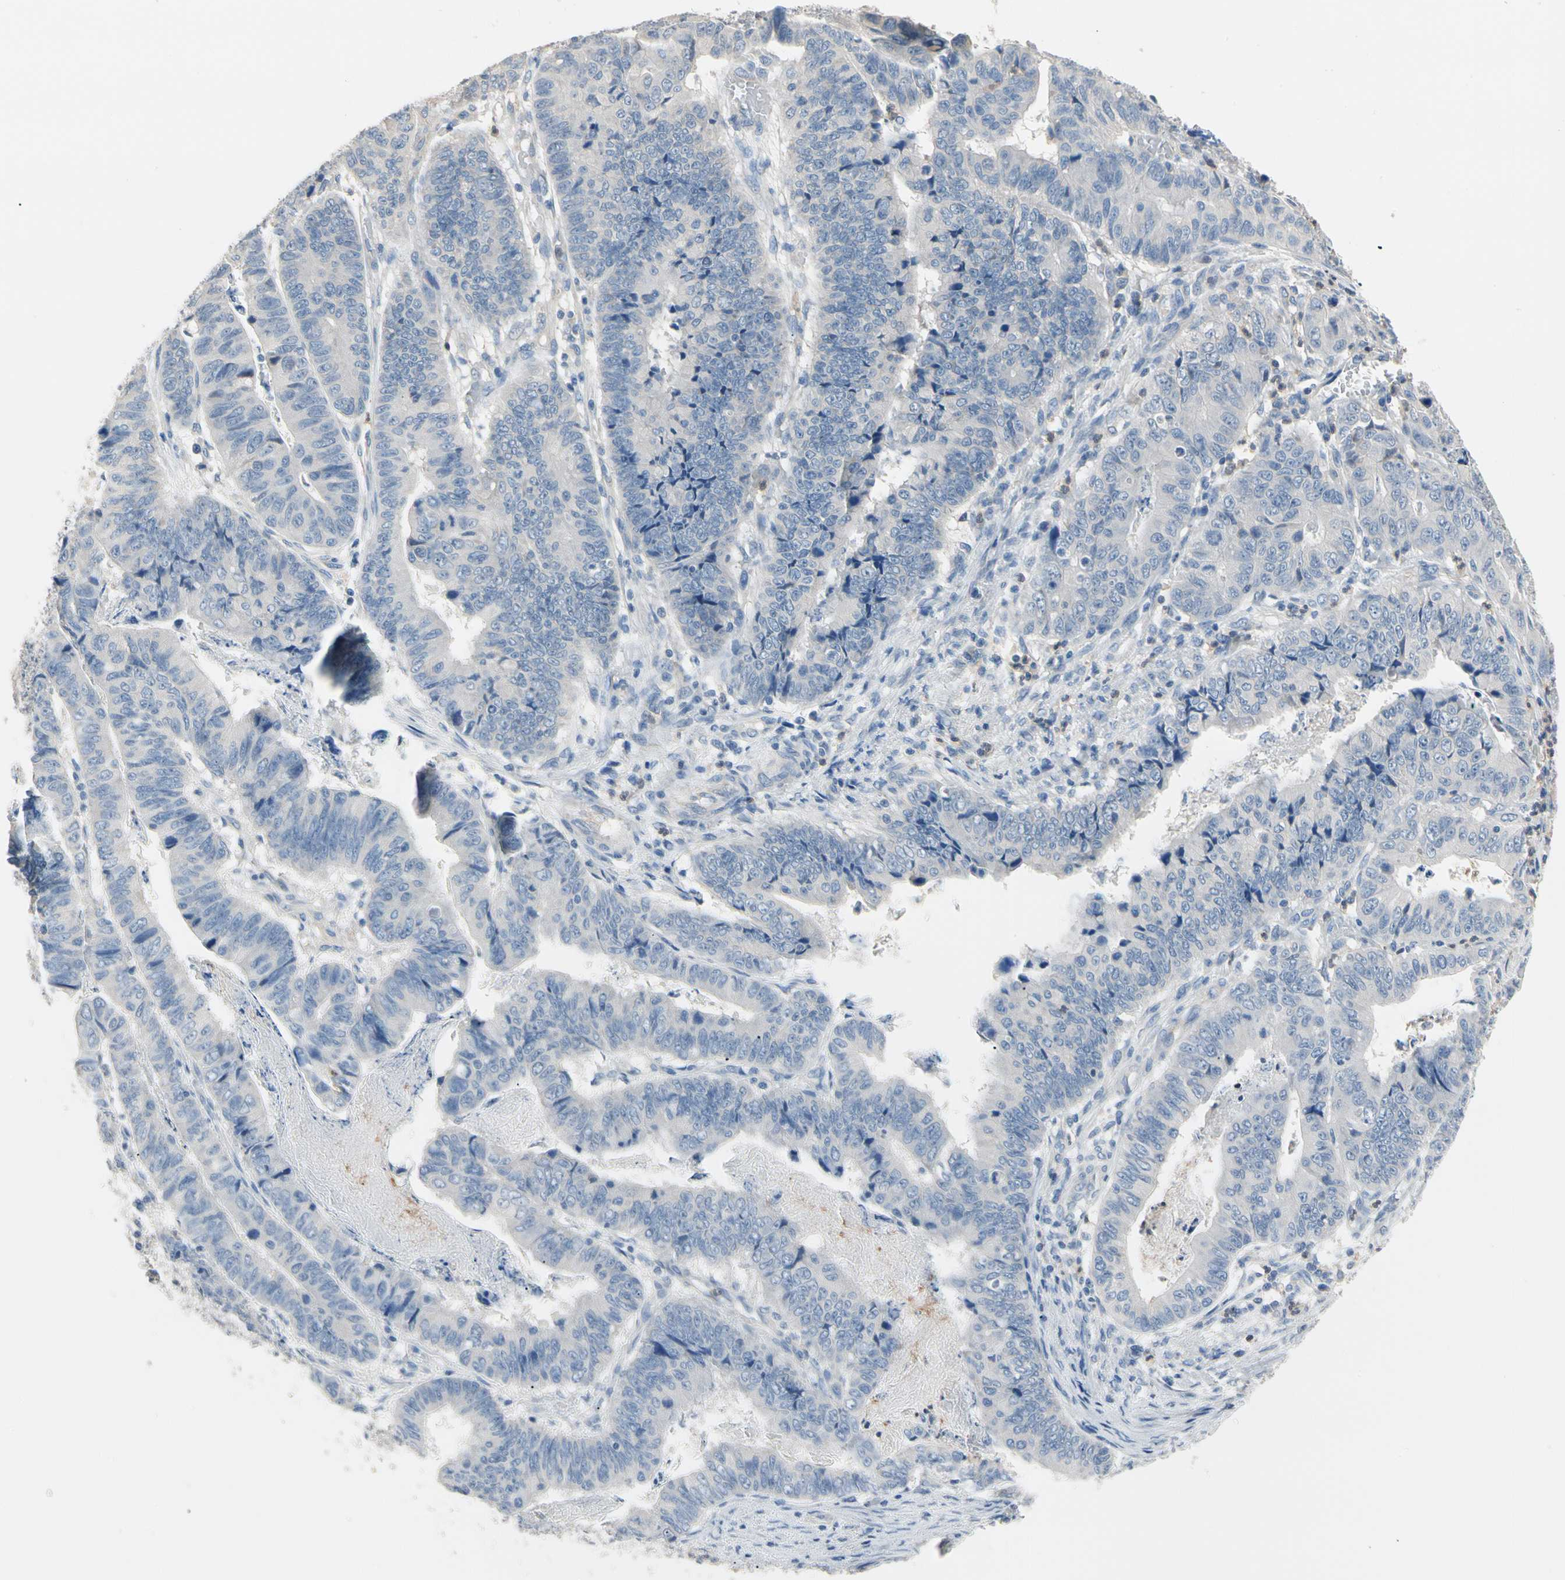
{"staining": {"intensity": "negative", "quantity": "none", "location": "none"}, "tissue": "stomach cancer", "cell_type": "Tumor cells", "image_type": "cancer", "snomed": [{"axis": "morphology", "description": "Adenocarcinoma, NOS"}, {"axis": "topography", "description": "Stomach, lower"}], "caption": "DAB immunohistochemical staining of stomach adenocarcinoma reveals no significant staining in tumor cells. (DAB (3,3'-diaminobenzidine) immunohistochemistry visualized using brightfield microscopy, high magnification).", "gene": "BBOX1", "patient": {"sex": "male", "age": 77}}